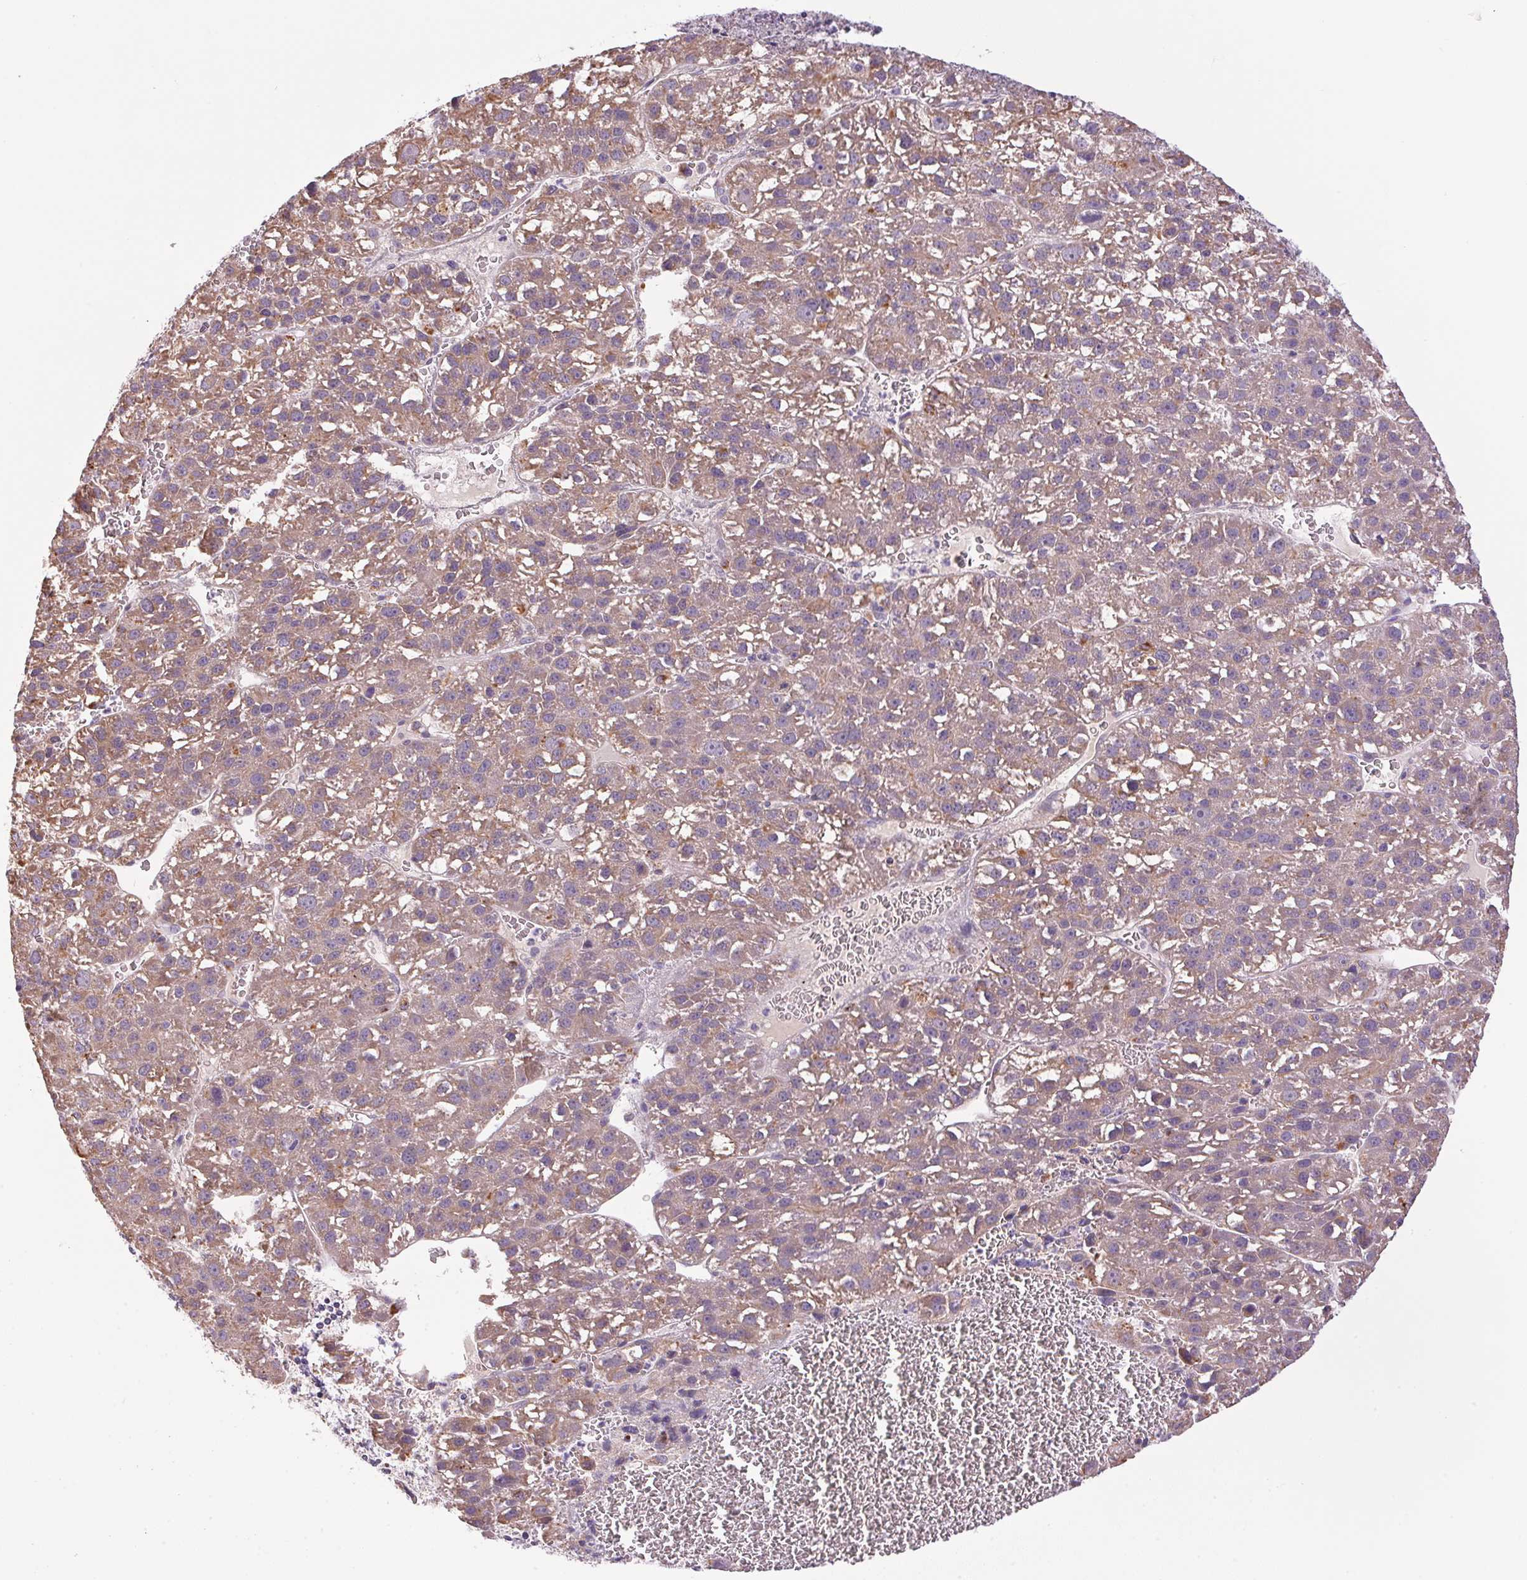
{"staining": {"intensity": "weak", "quantity": ">75%", "location": "cytoplasmic/membranous"}, "tissue": "liver cancer", "cell_type": "Tumor cells", "image_type": "cancer", "snomed": [{"axis": "morphology", "description": "Carcinoma, Hepatocellular, NOS"}, {"axis": "topography", "description": "Liver"}], "caption": "Liver cancer (hepatocellular carcinoma) tissue shows weak cytoplasmic/membranous staining in about >75% of tumor cells", "gene": "ADH5", "patient": {"sex": "female", "age": 70}}